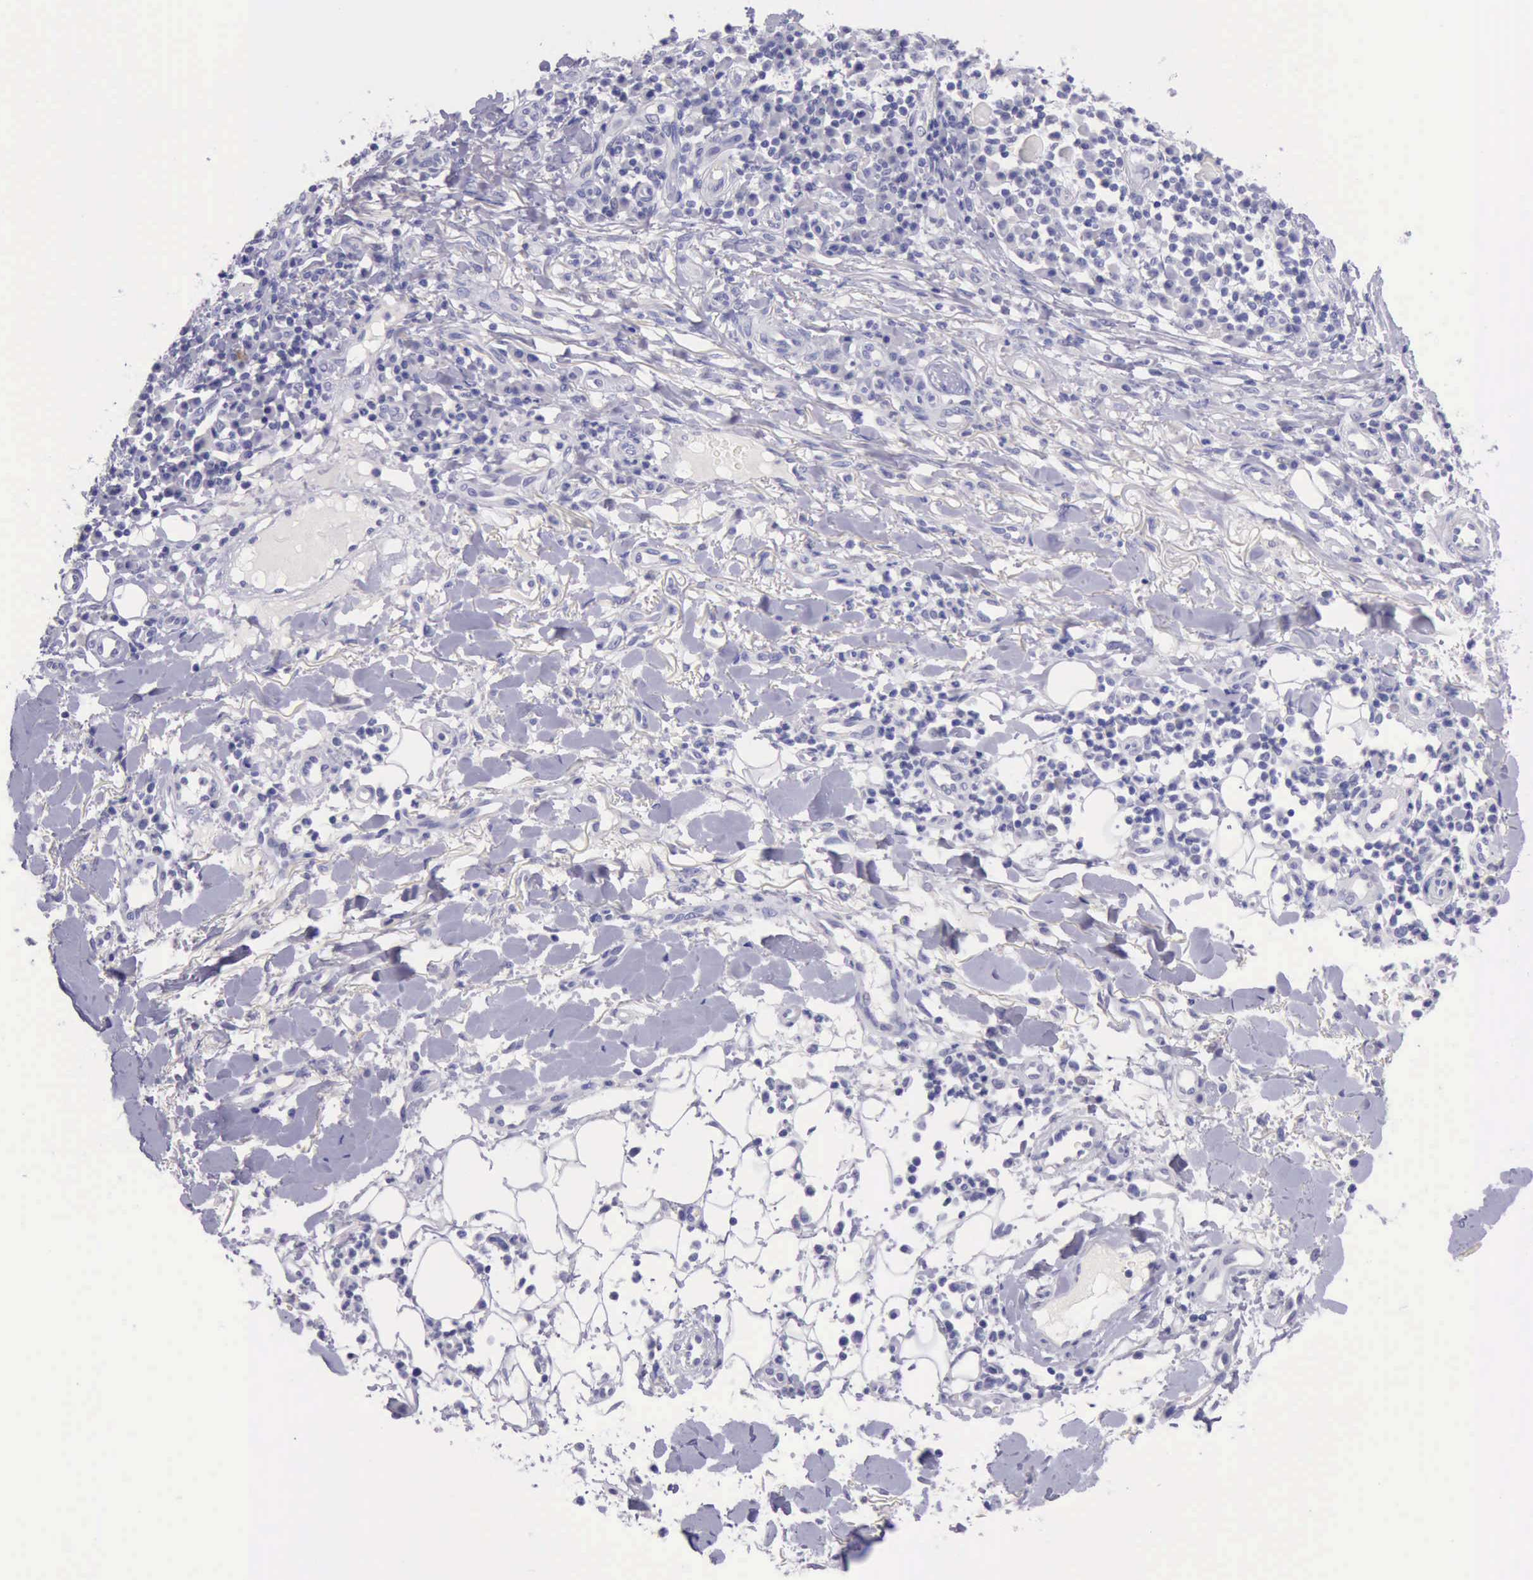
{"staining": {"intensity": "negative", "quantity": "none", "location": "none"}, "tissue": "skin cancer", "cell_type": "Tumor cells", "image_type": "cancer", "snomed": [{"axis": "morphology", "description": "Squamous cell carcinoma, NOS"}, {"axis": "topography", "description": "Skin"}], "caption": "Tumor cells are negative for protein expression in human squamous cell carcinoma (skin).", "gene": "LRFN5", "patient": {"sex": "female", "age": 89}}